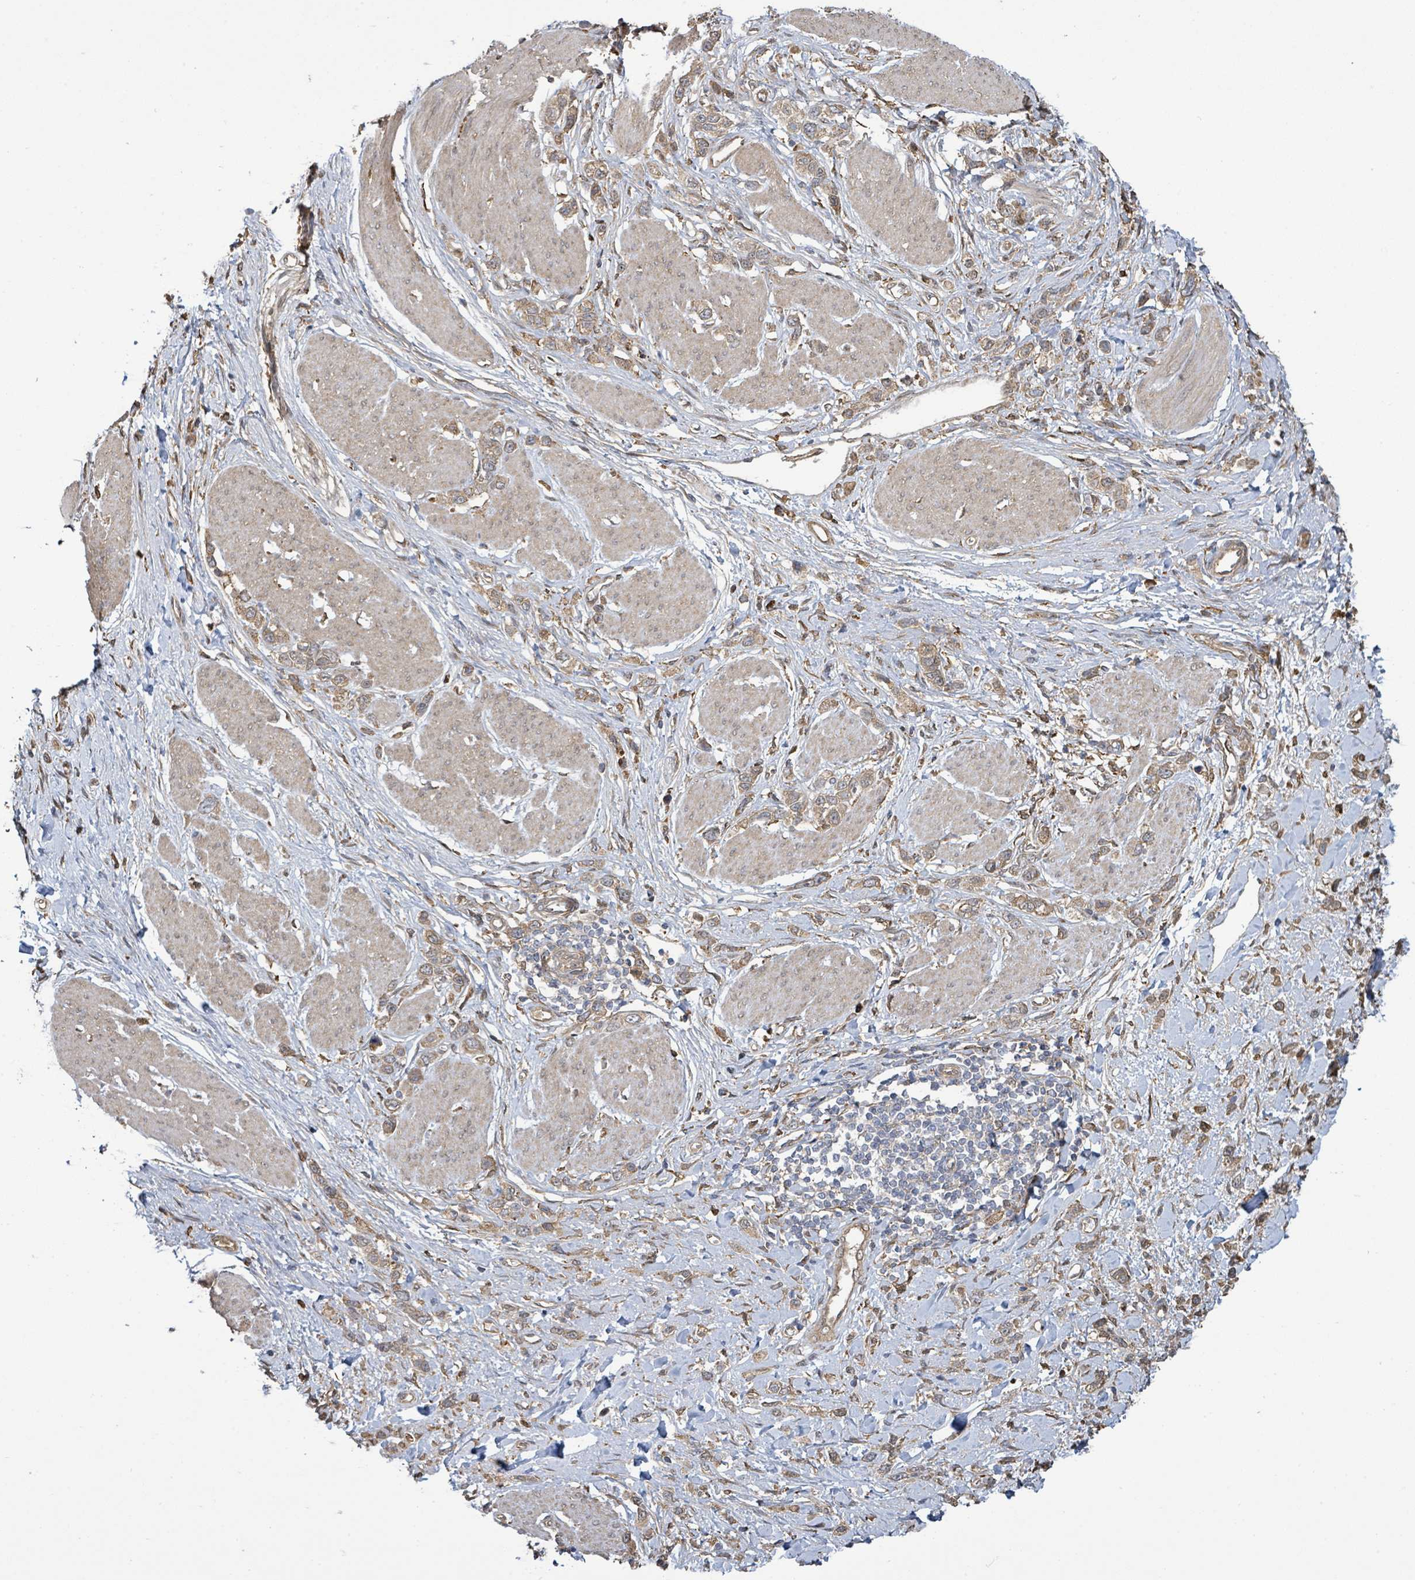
{"staining": {"intensity": "moderate", "quantity": ">75%", "location": "cytoplasmic/membranous"}, "tissue": "stomach cancer", "cell_type": "Tumor cells", "image_type": "cancer", "snomed": [{"axis": "morphology", "description": "Adenocarcinoma, NOS"}, {"axis": "topography", "description": "Stomach"}], "caption": "Tumor cells reveal medium levels of moderate cytoplasmic/membranous expression in approximately >75% of cells in stomach cancer (adenocarcinoma).", "gene": "ARPIN", "patient": {"sex": "female", "age": 65}}